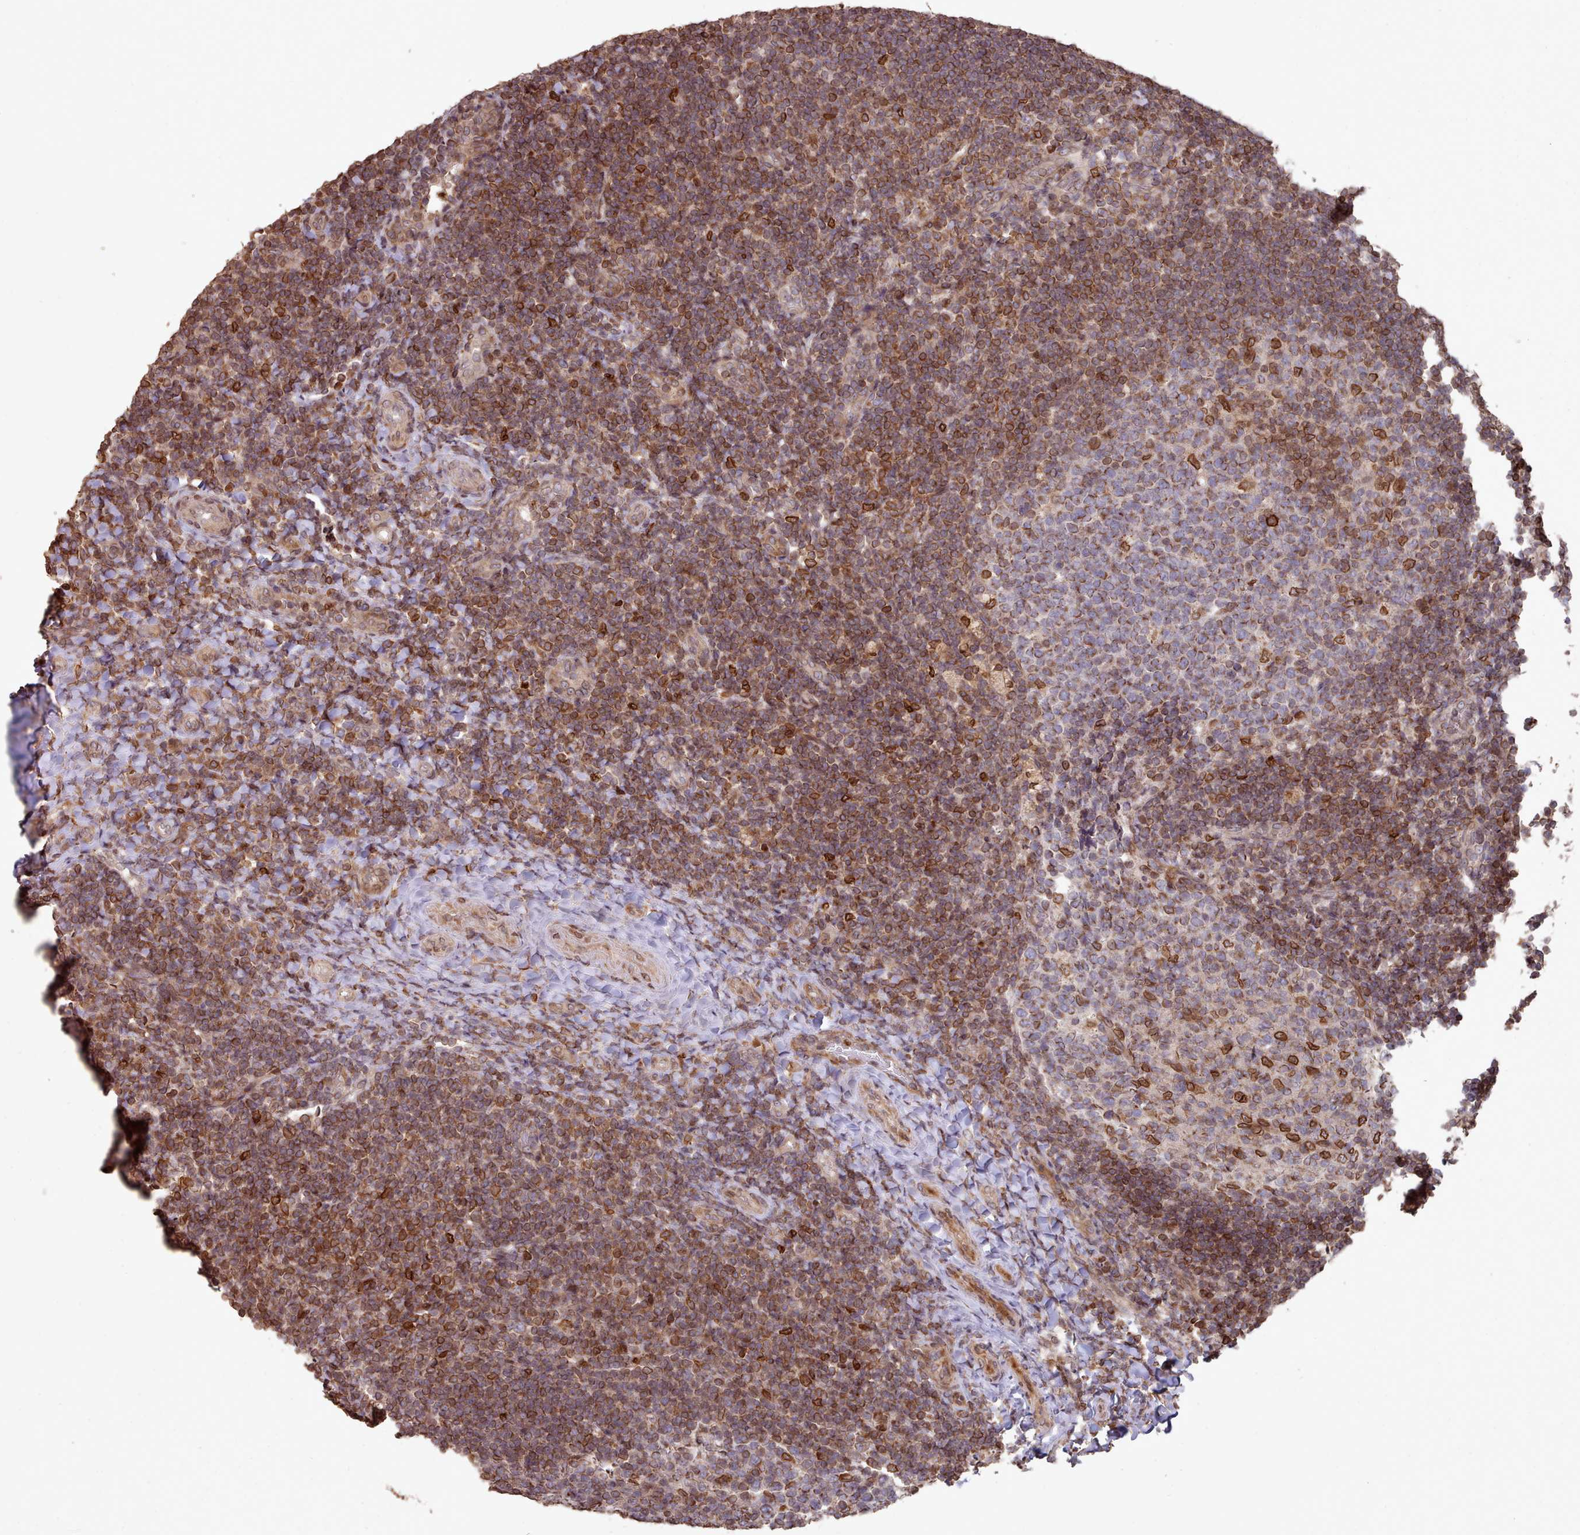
{"staining": {"intensity": "moderate", "quantity": "<25%", "location": "cytoplasmic/membranous,nuclear"}, "tissue": "tonsil", "cell_type": "Germinal center cells", "image_type": "normal", "snomed": [{"axis": "morphology", "description": "Normal tissue, NOS"}, {"axis": "topography", "description": "Tonsil"}], "caption": "IHC of benign tonsil reveals low levels of moderate cytoplasmic/membranous,nuclear staining in about <25% of germinal center cells.", "gene": "TOR1AIP1", "patient": {"sex": "female", "age": 10}}